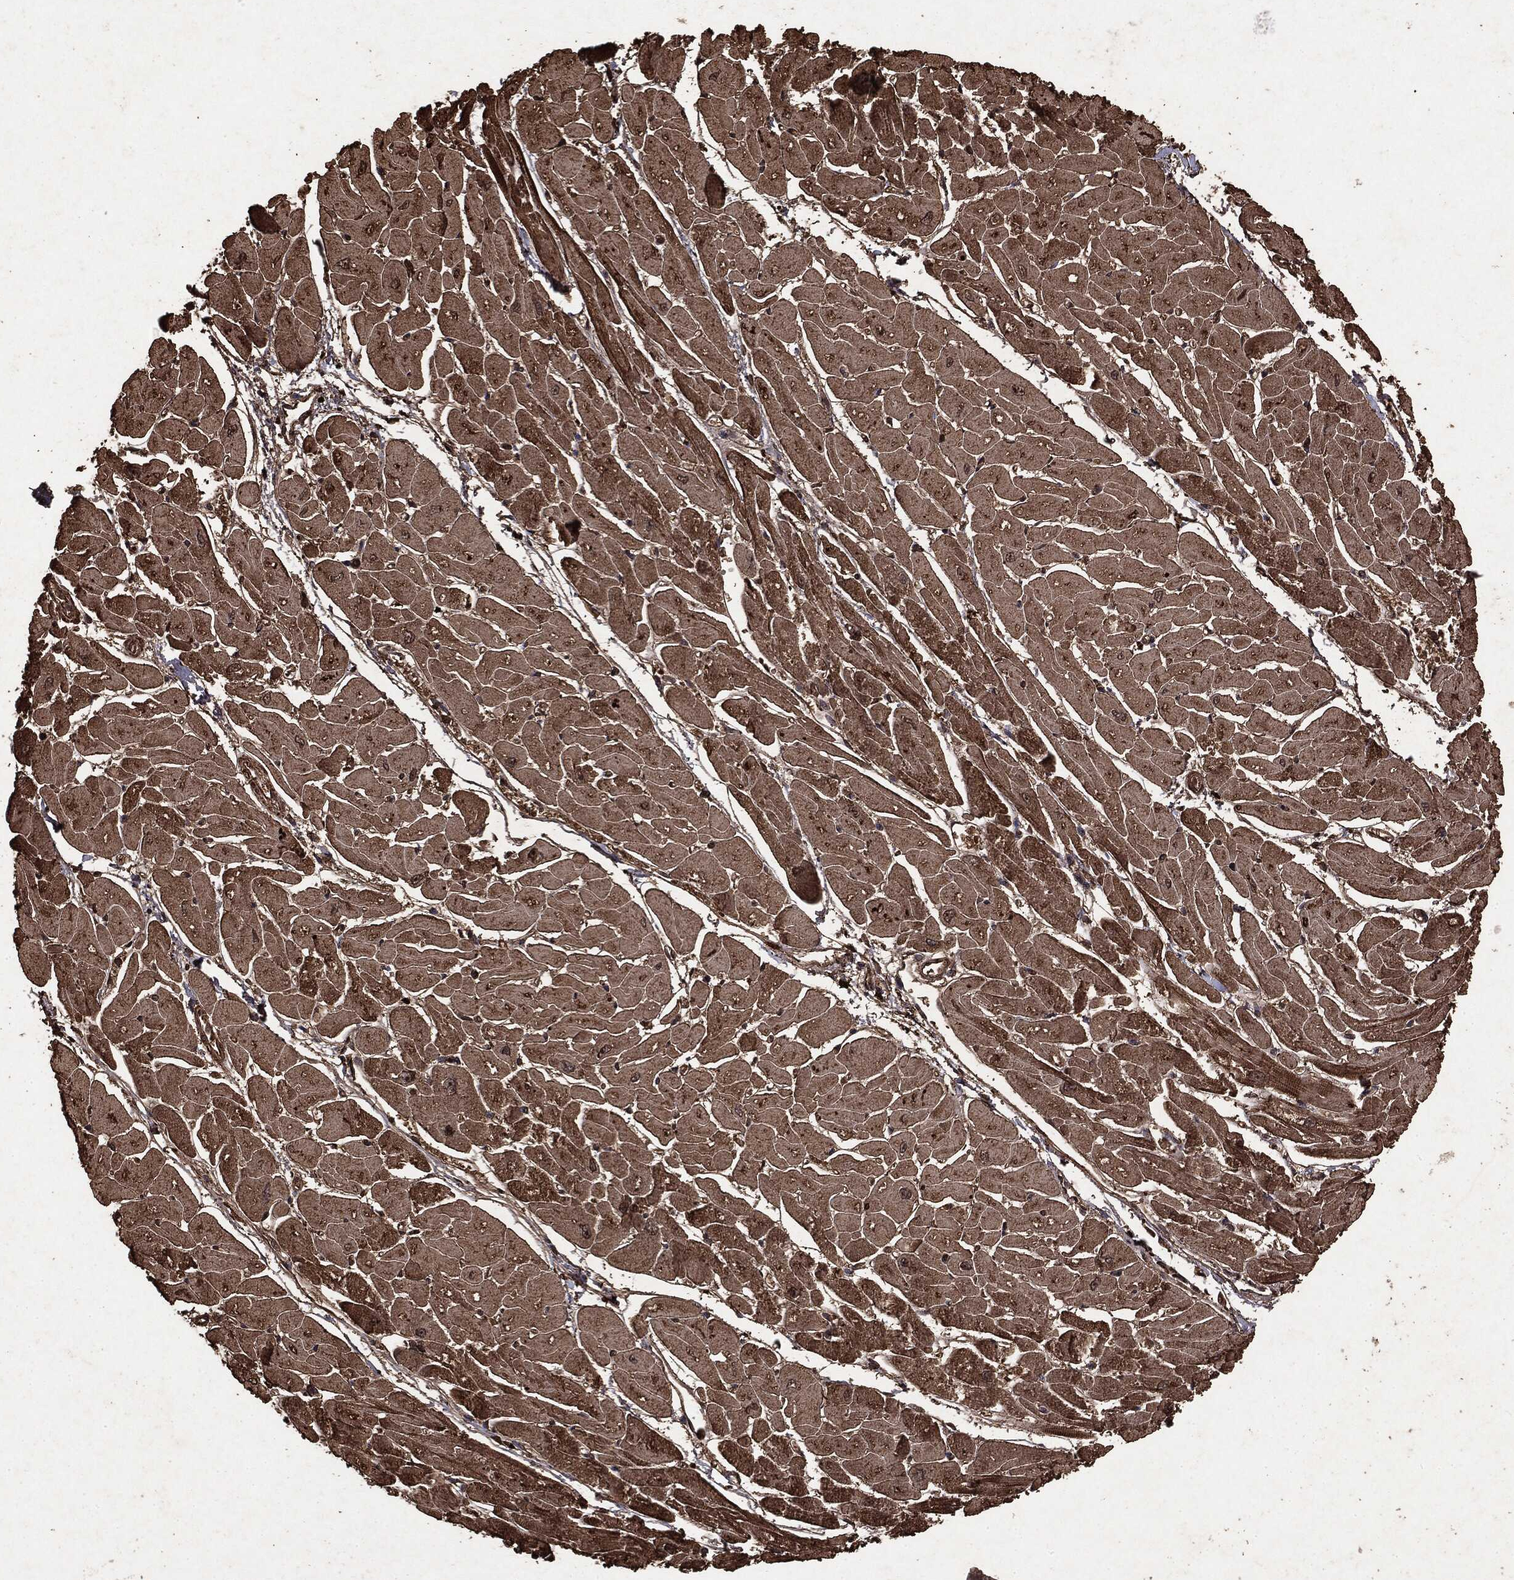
{"staining": {"intensity": "strong", "quantity": ">75%", "location": "cytoplasmic/membranous"}, "tissue": "heart muscle", "cell_type": "Cardiomyocytes", "image_type": "normal", "snomed": [{"axis": "morphology", "description": "Normal tissue, NOS"}, {"axis": "topography", "description": "Heart"}], "caption": "A high amount of strong cytoplasmic/membranous expression is appreciated in about >75% of cardiomyocytes in normal heart muscle. The protein of interest is shown in brown color, while the nuclei are stained blue.", "gene": "ARAF", "patient": {"sex": "male", "age": 57}}